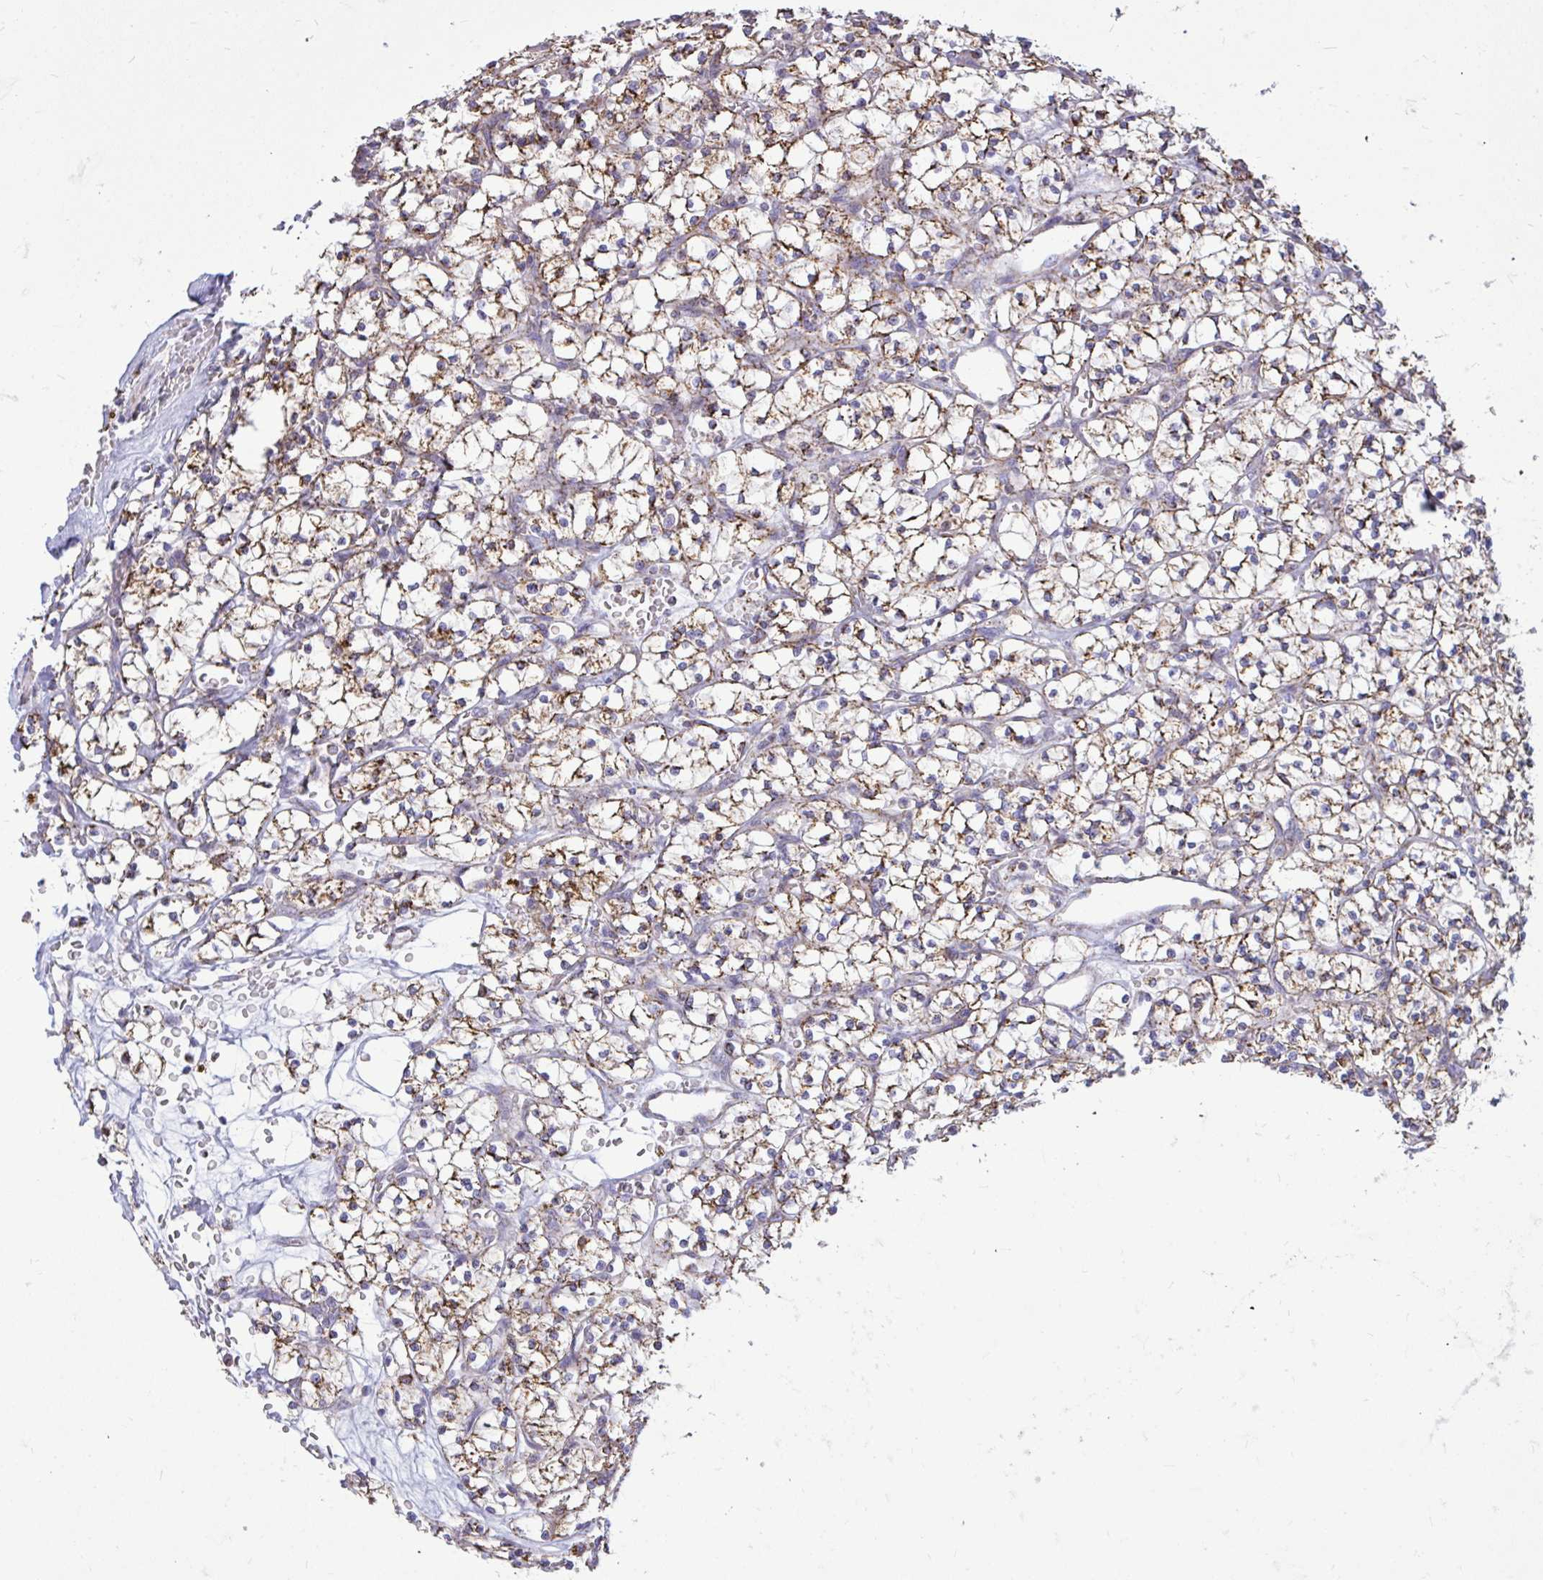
{"staining": {"intensity": "moderate", "quantity": ">75%", "location": "cytoplasmic/membranous"}, "tissue": "renal cancer", "cell_type": "Tumor cells", "image_type": "cancer", "snomed": [{"axis": "morphology", "description": "Adenocarcinoma, NOS"}, {"axis": "topography", "description": "Kidney"}], "caption": "Immunohistochemistry staining of renal cancer (adenocarcinoma), which demonstrates medium levels of moderate cytoplasmic/membranous staining in approximately >75% of tumor cells indicating moderate cytoplasmic/membranous protein expression. The staining was performed using DAB (3,3'-diaminobenzidine) (brown) for protein detection and nuclei were counterstained in hematoxylin (blue).", "gene": "SPTBN2", "patient": {"sex": "female", "age": 64}}